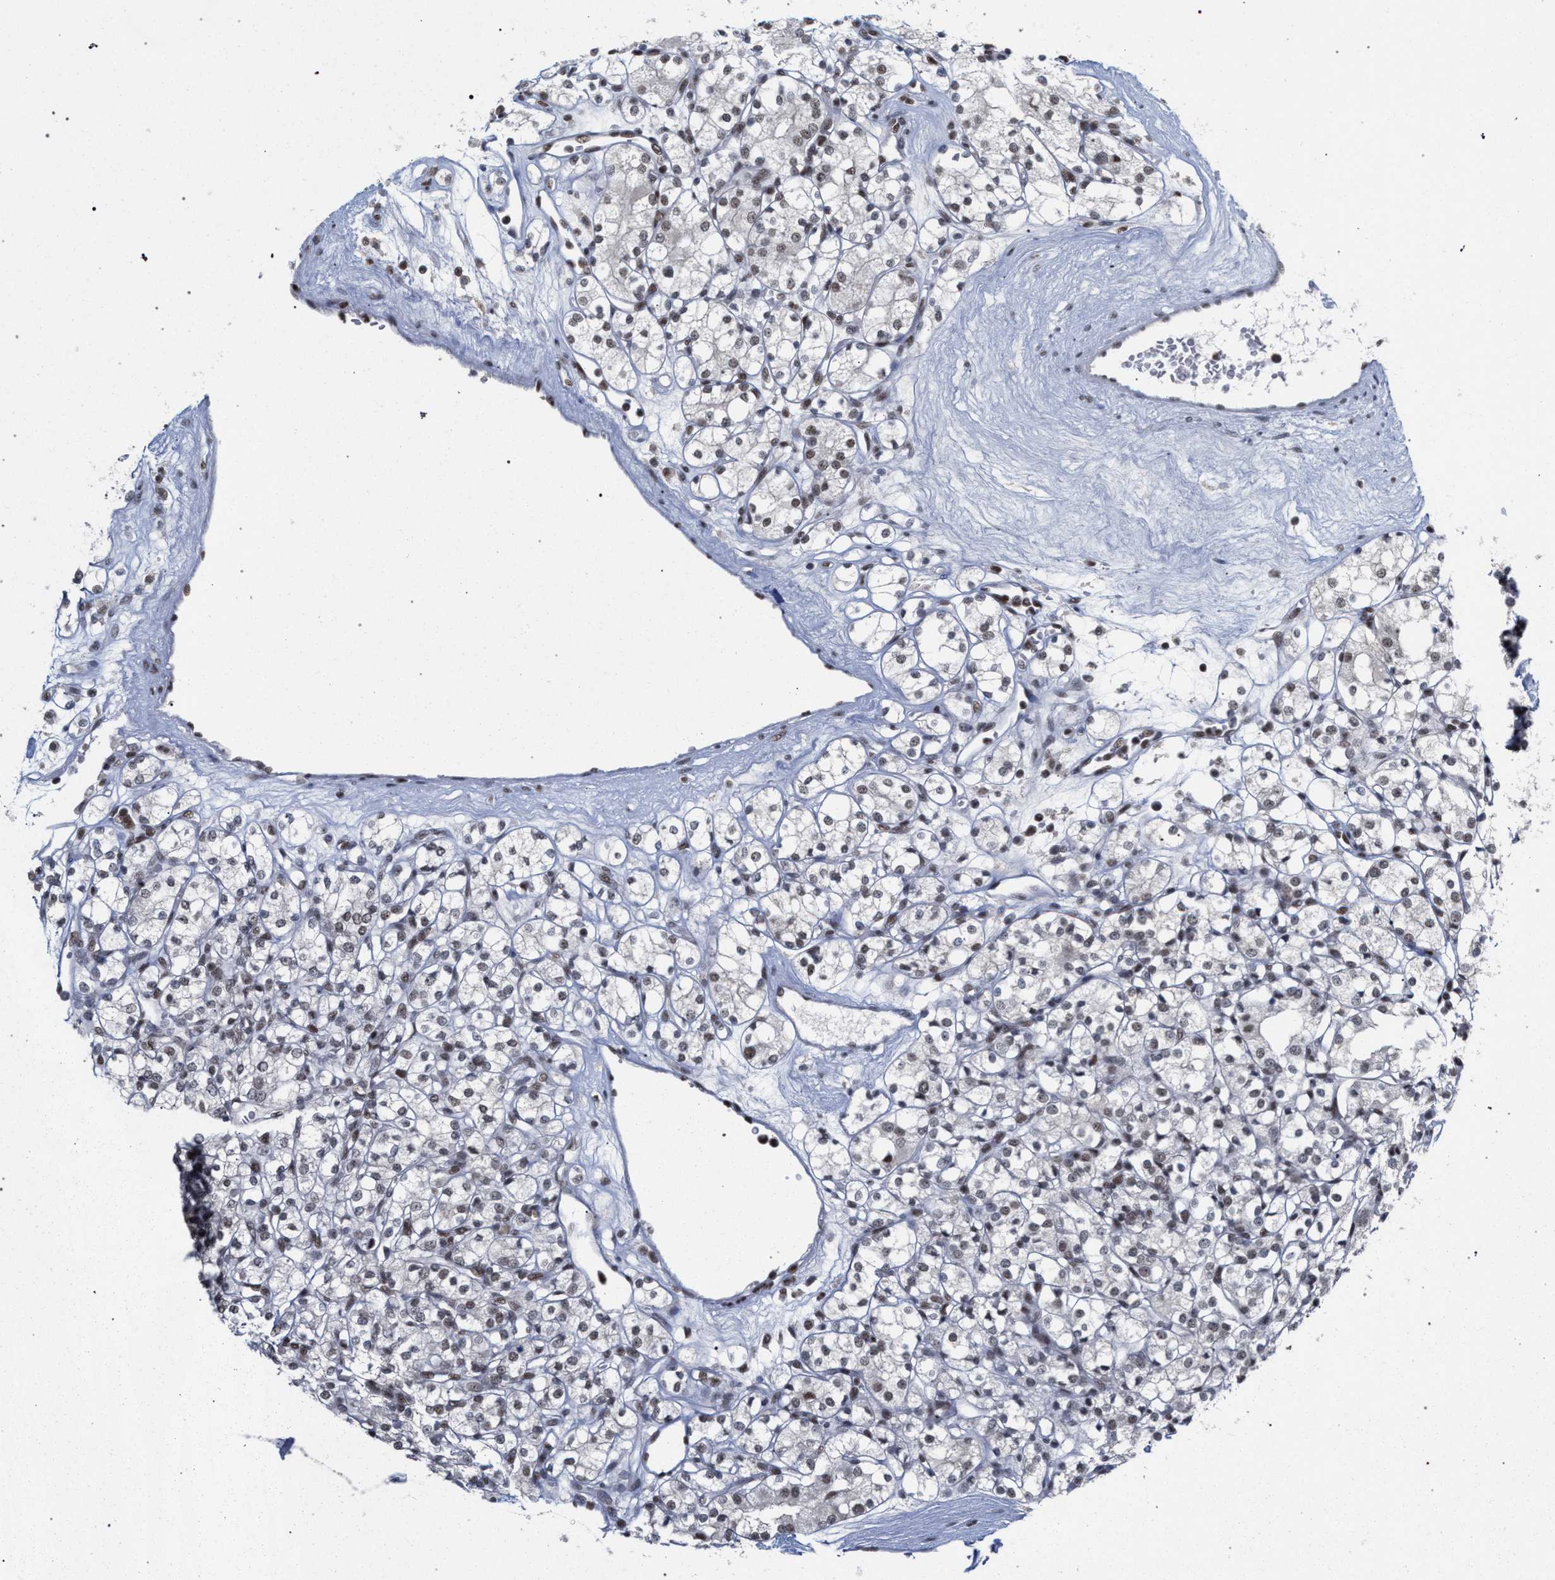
{"staining": {"intensity": "weak", "quantity": ">75%", "location": "nuclear"}, "tissue": "renal cancer", "cell_type": "Tumor cells", "image_type": "cancer", "snomed": [{"axis": "morphology", "description": "Adenocarcinoma, NOS"}, {"axis": "topography", "description": "Kidney"}], "caption": "A brown stain shows weak nuclear expression of a protein in human adenocarcinoma (renal) tumor cells.", "gene": "SCAF4", "patient": {"sex": "male", "age": 77}}